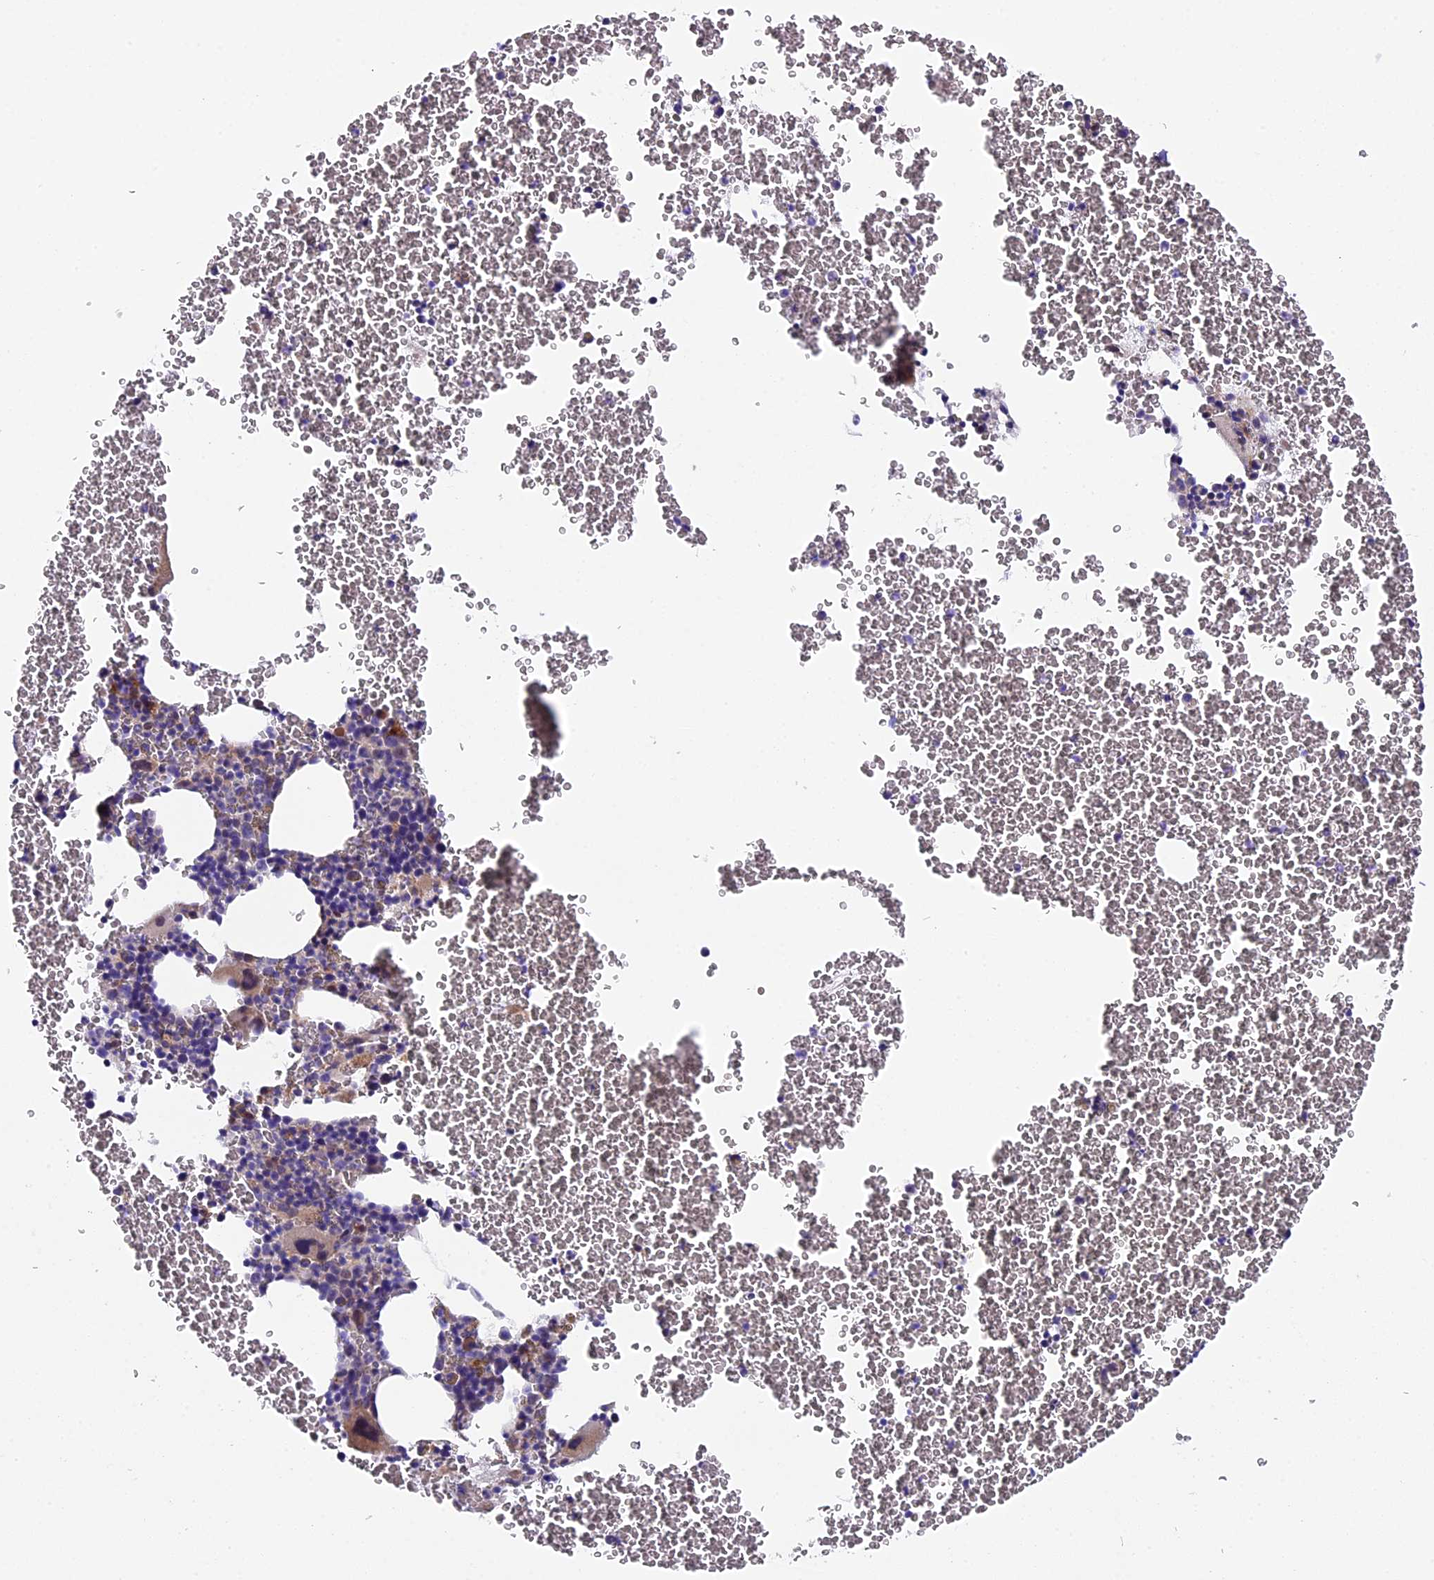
{"staining": {"intensity": "moderate", "quantity": "<25%", "location": "cytoplasmic/membranous"}, "tissue": "bone marrow", "cell_type": "Hematopoietic cells", "image_type": "normal", "snomed": [{"axis": "morphology", "description": "Normal tissue, NOS"}, {"axis": "topography", "description": "Bone marrow"}], "caption": "Approximately <25% of hematopoietic cells in unremarkable bone marrow demonstrate moderate cytoplasmic/membranous protein staining as visualized by brown immunohistochemical staining.", "gene": "PIGU", "patient": {"sex": "male", "age": 75}}